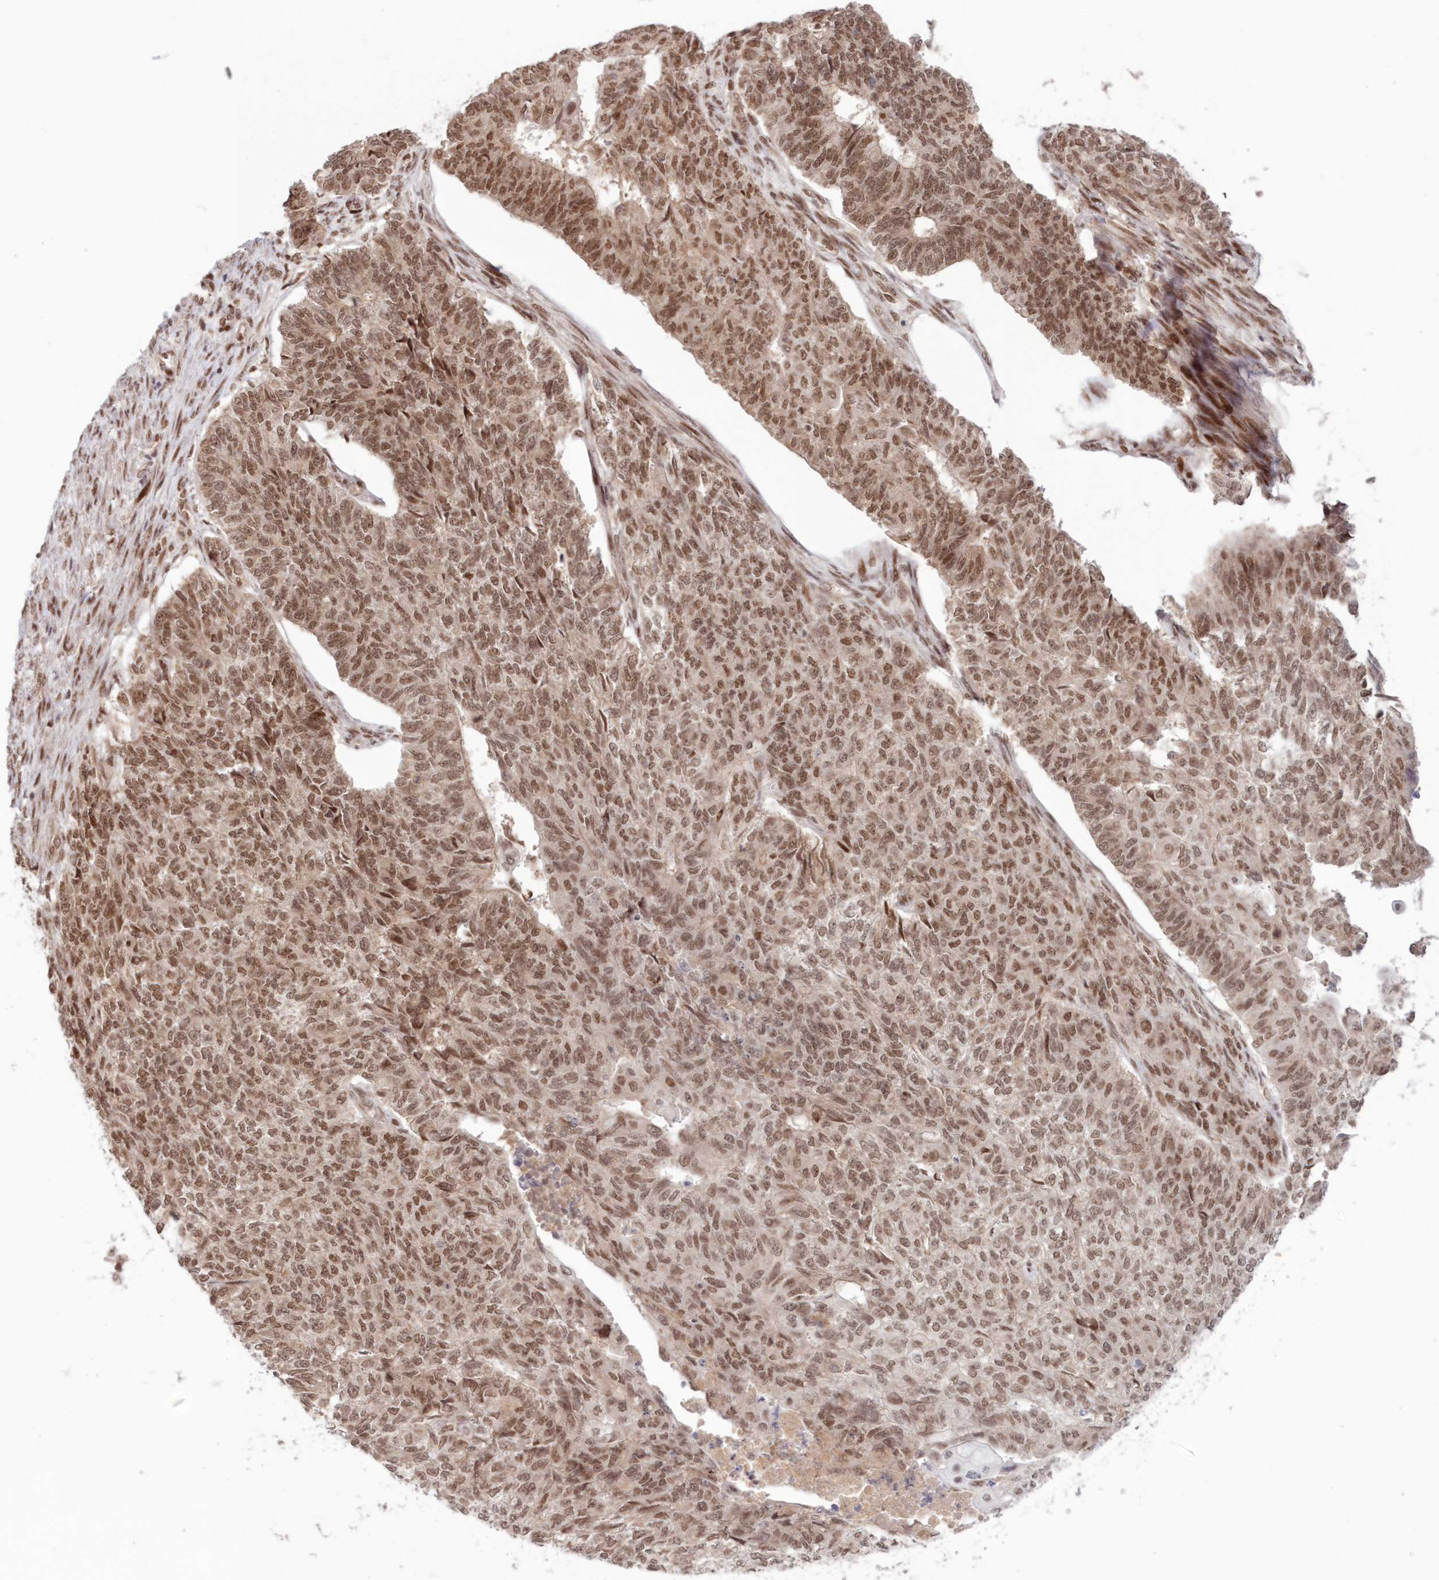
{"staining": {"intensity": "moderate", "quantity": ">75%", "location": "nuclear"}, "tissue": "endometrial cancer", "cell_type": "Tumor cells", "image_type": "cancer", "snomed": [{"axis": "morphology", "description": "Adenocarcinoma, NOS"}, {"axis": "topography", "description": "Endometrium"}], "caption": "An image of adenocarcinoma (endometrial) stained for a protein shows moderate nuclear brown staining in tumor cells.", "gene": "NOA1", "patient": {"sex": "female", "age": 32}}